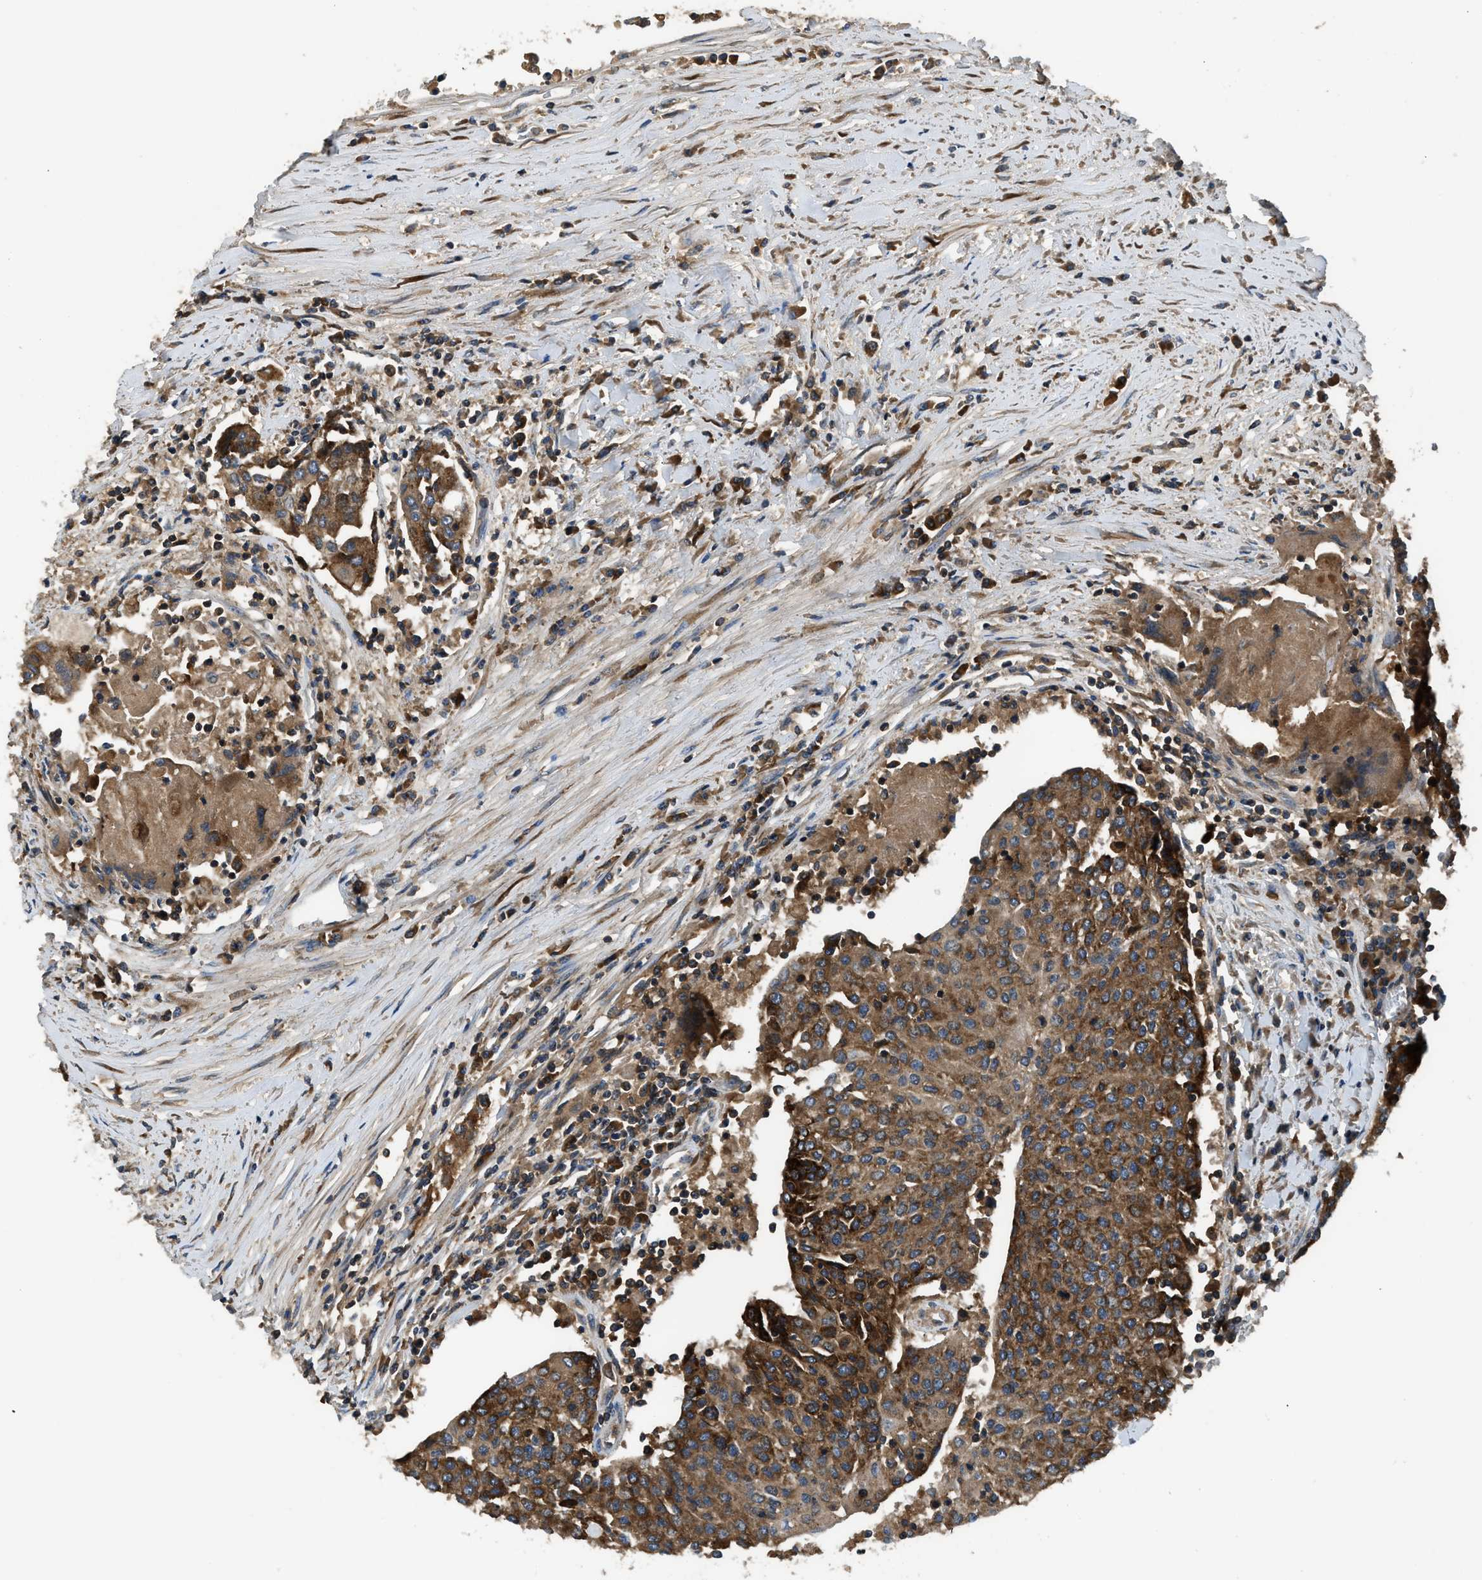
{"staining": {"intensity": "moderate", "quantity": ">75%", "location": "cytoplasmic/membranous"}, "tissue": "urothelial cancer", "cell_type": "Tumor cells", "image_type": "cancer", "snomed": [{"axis": "morphology", "description": "Urothelial carcinoma, High grade"}, {"axis": "topography", "description": "Urinary bladder"}], "caption": "About >75% of tumor cells in human high-grade urothelial carcinoma demonstrate moderate cytoplasmic/membranous protein positivity as visualized by brown immunohistochemical staining.", "gene": "PAFAH2", "patient": {"sex": "female", "age": 85}}